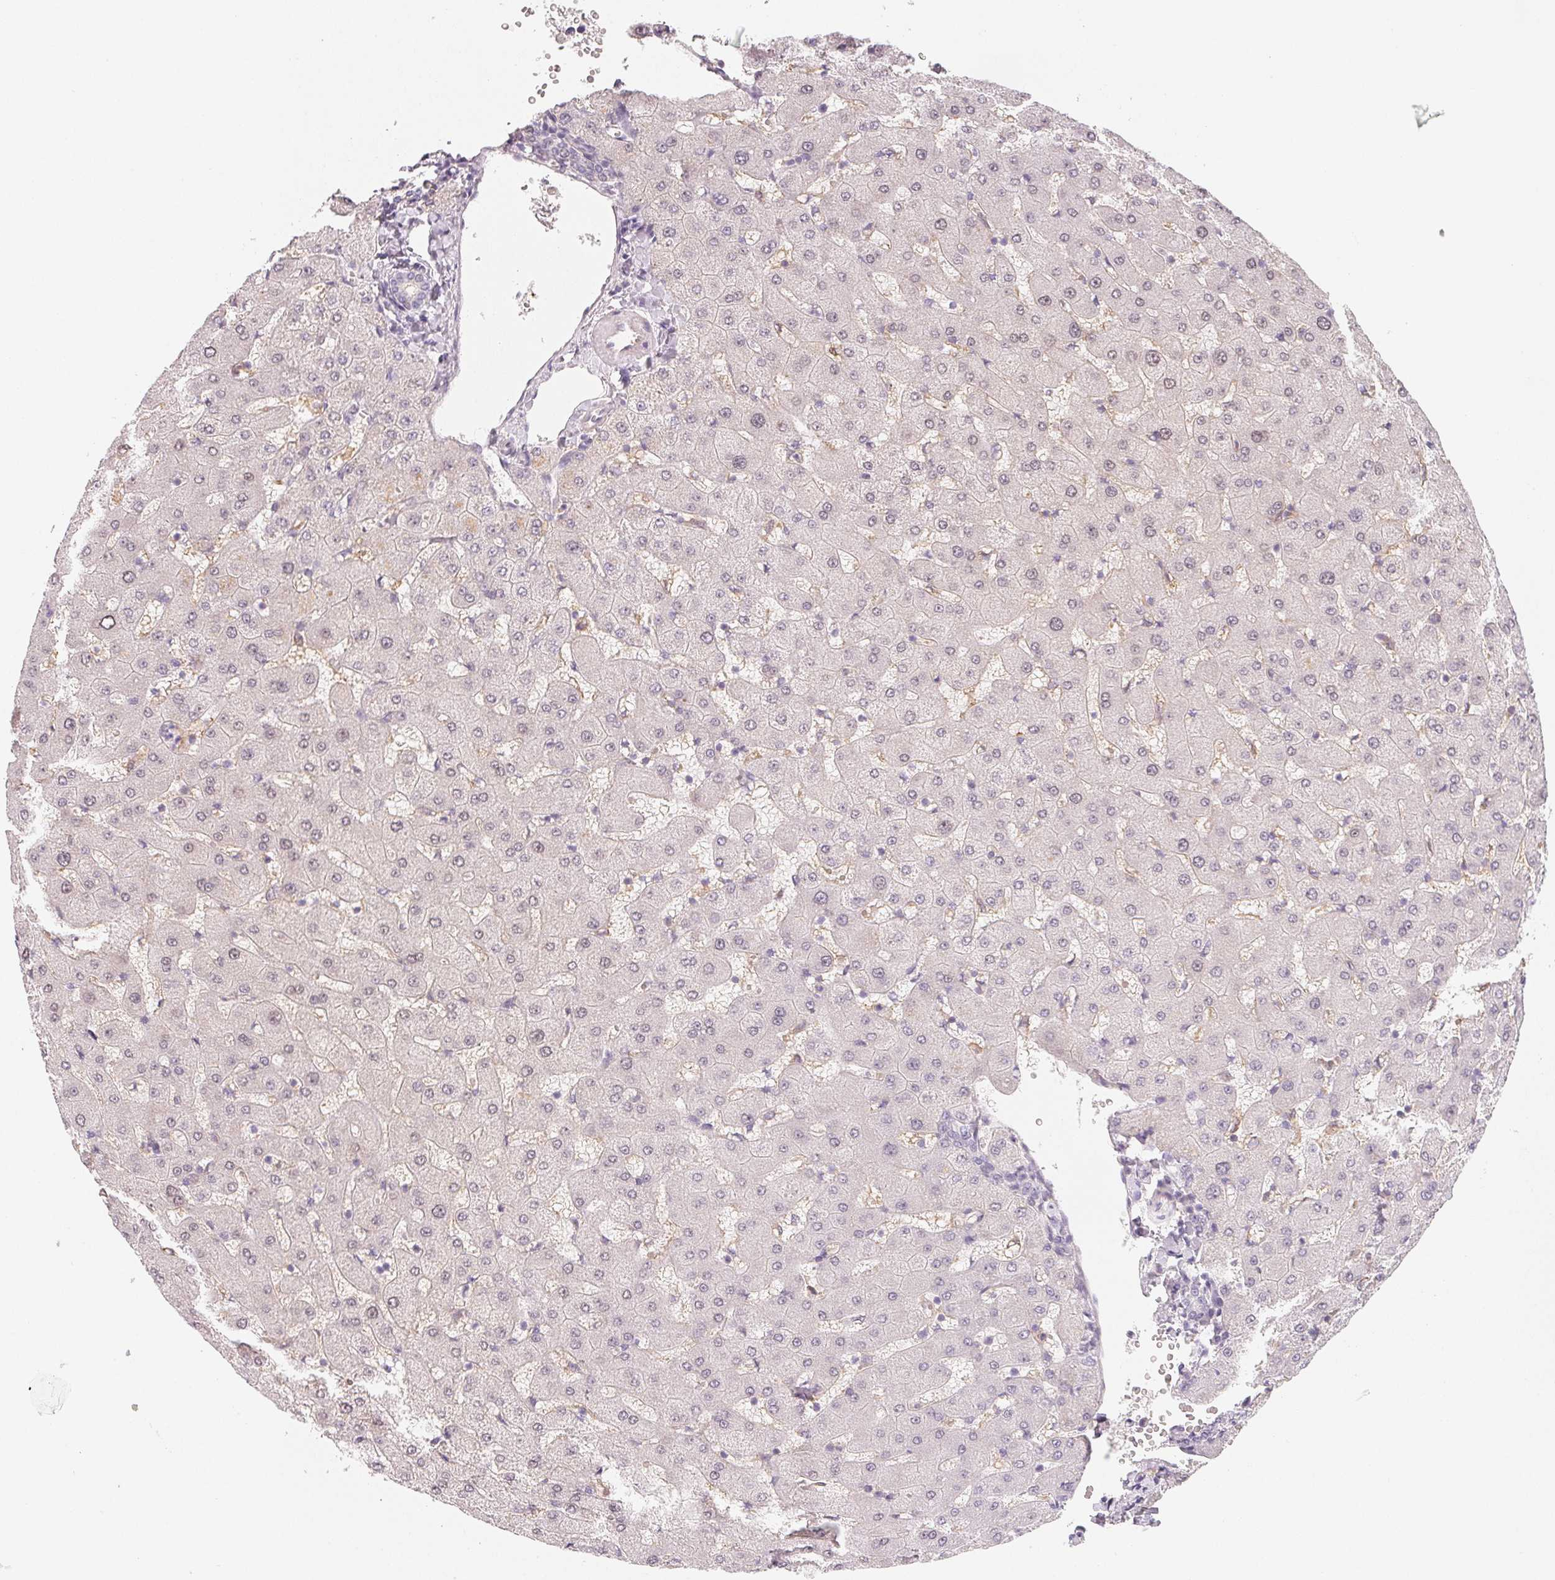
{"staining": {"intensity": "negative", "quantity": "none", "location": "none"}, "tissue": "liver", "cell_type": "Cholangiocytes", "image_type": "normal", "snomed": [{"axis": "morphology", "description": "Normal tissue, NOS"}, {"axis": "topography", "description": "Liver"}], "caption": "Human liver stained for a protein using immunohistochemistry (IHC) displays no expression in cholangiocytes.", "gene": "LRRC23", "patient": {"sex": "female", "age": 63}}